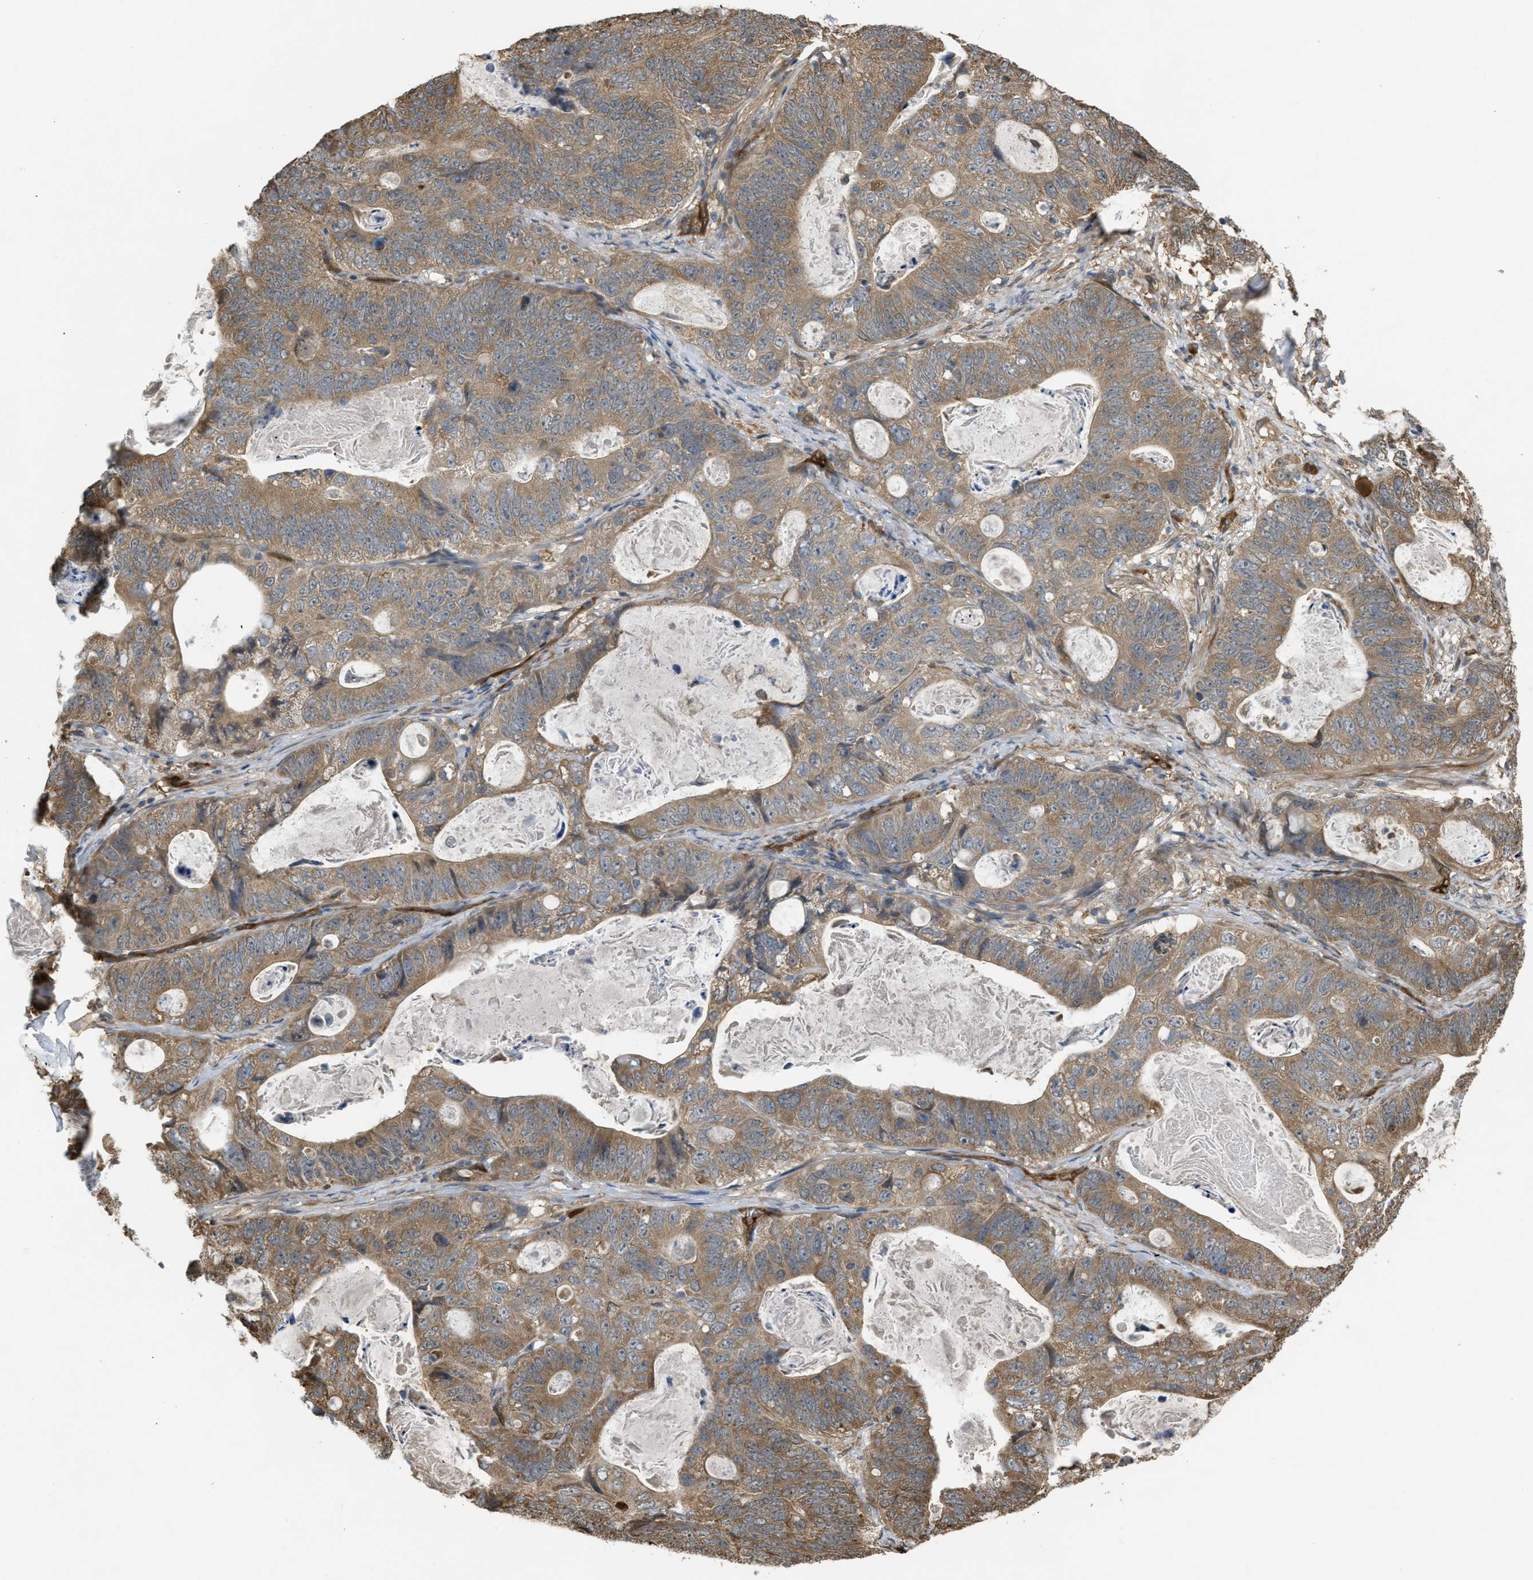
{"staining": {"intensity": "weak", "quantity": ">75%", "location": "cytoplasmic/membranous"}, "tissue": "stomach cancer", "cell_type": "Tumor cells", "image_type": "cancer", "snomed": [{"axis": "morphology", "description": "Normal tissue, NOS"}, {"axis": "morphology", "description": "Adenocarcinoma, NOS"}, {"axis": "topography", "description": "Stomach"}], "caption": "There is low levels of weak cytoplasmic/membranous staining in tumor cells of stomach adenocarcinoma, as demonstrated by immunohistochemical staining (brown color).", "gene": "BAG3", "patient": {"sex": "female", "age": 89}}